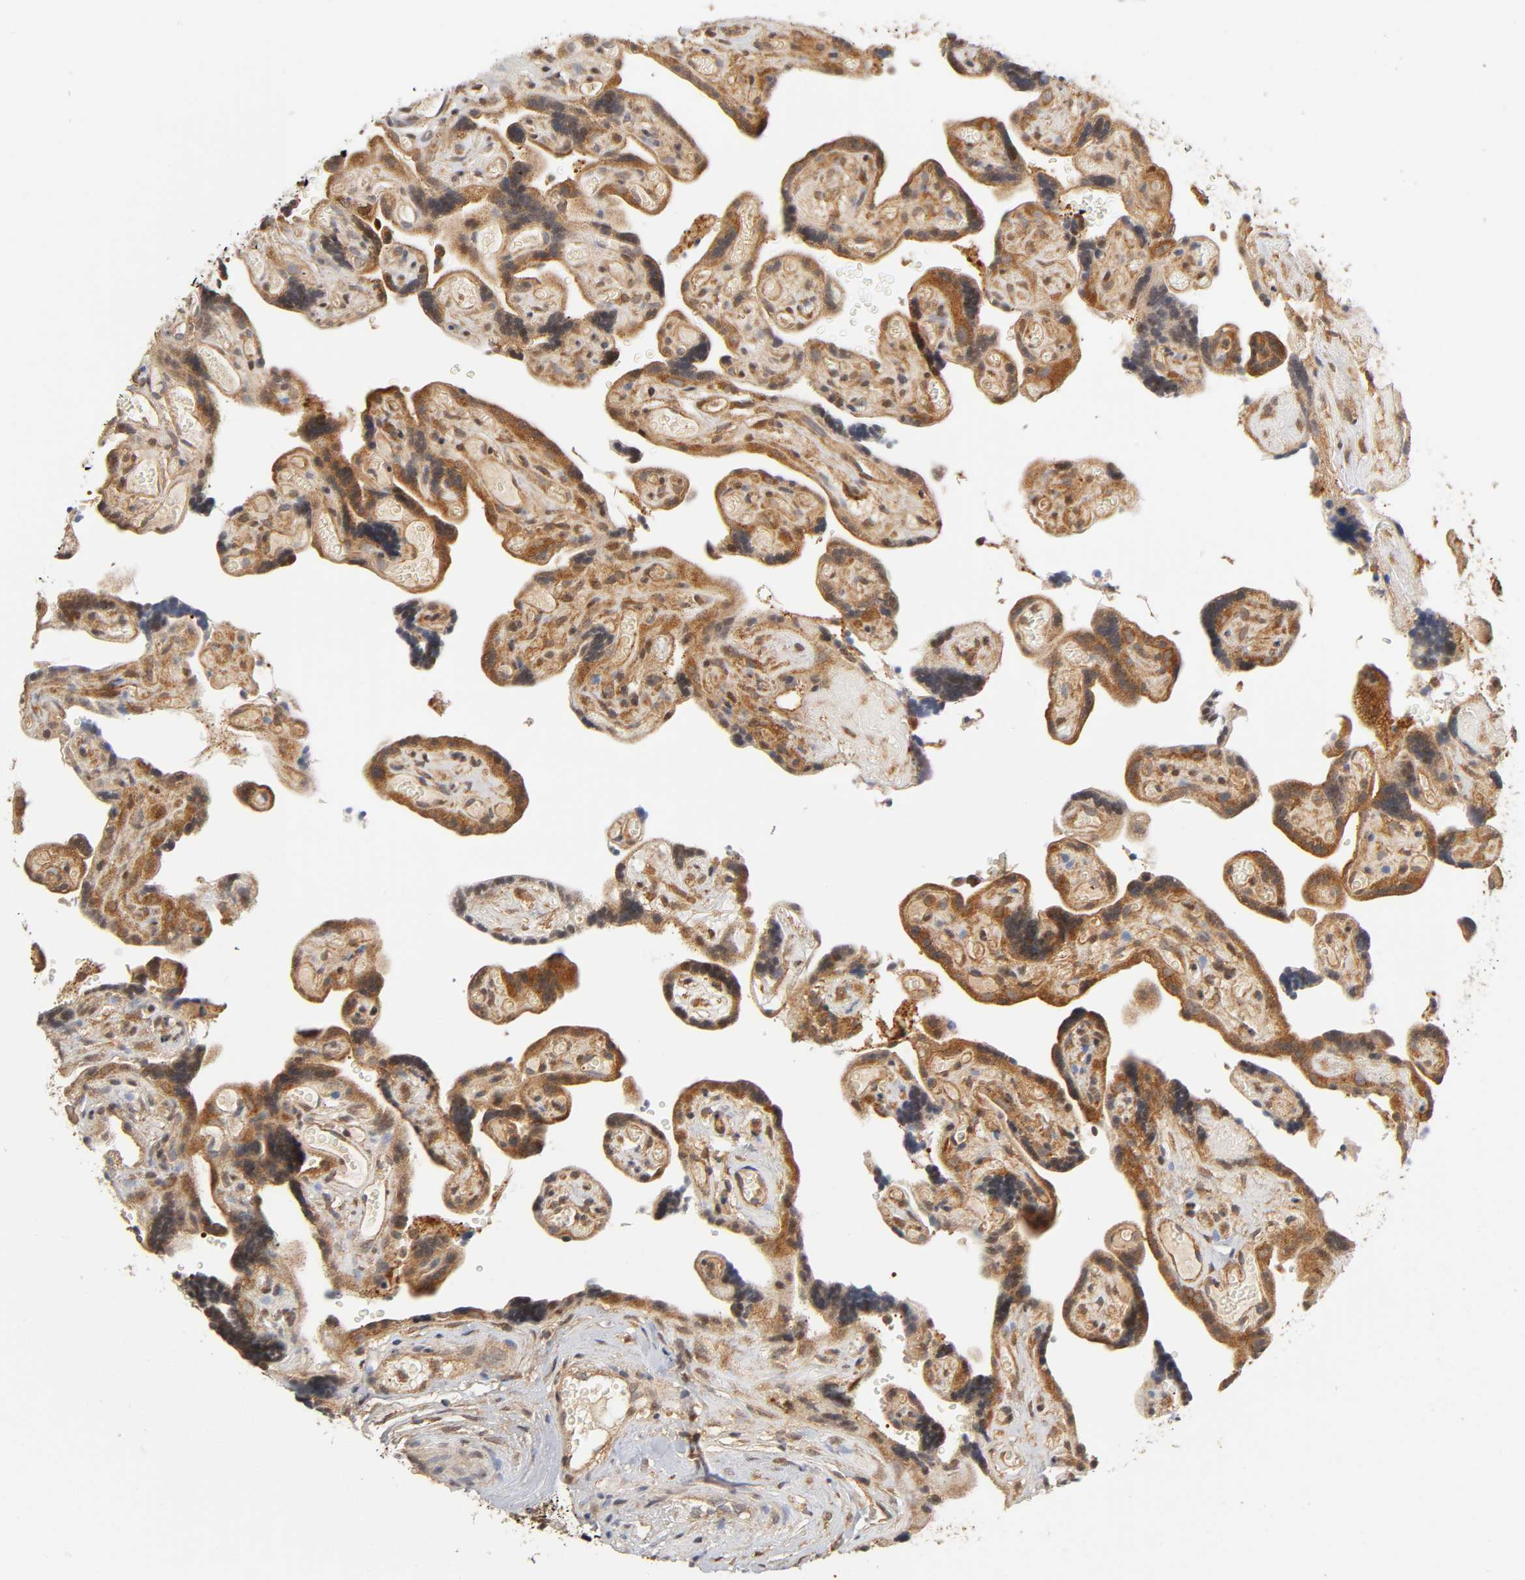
{"staining": {"intensity": "moderate", "quantity": ">75%", "location": "cytoplasmic/membranous"}, "tissue": "placenta", "cell_type": "Decidual cells", "image_type": "normal", "snomed": [{"axis": "morphology", "description": "Normal tissue, NOS"}, {"axis": "topography", "description": "Placenta"}], "caption": "This micrograph reveals immunohistochemistry staining of benign human placenta, with medium moderate cytoplasmic/membranous staining in approximately >75% of decidual cells.", "gene": "PAFAH1B1", "patient": {"sex": "female", "age": 30}}